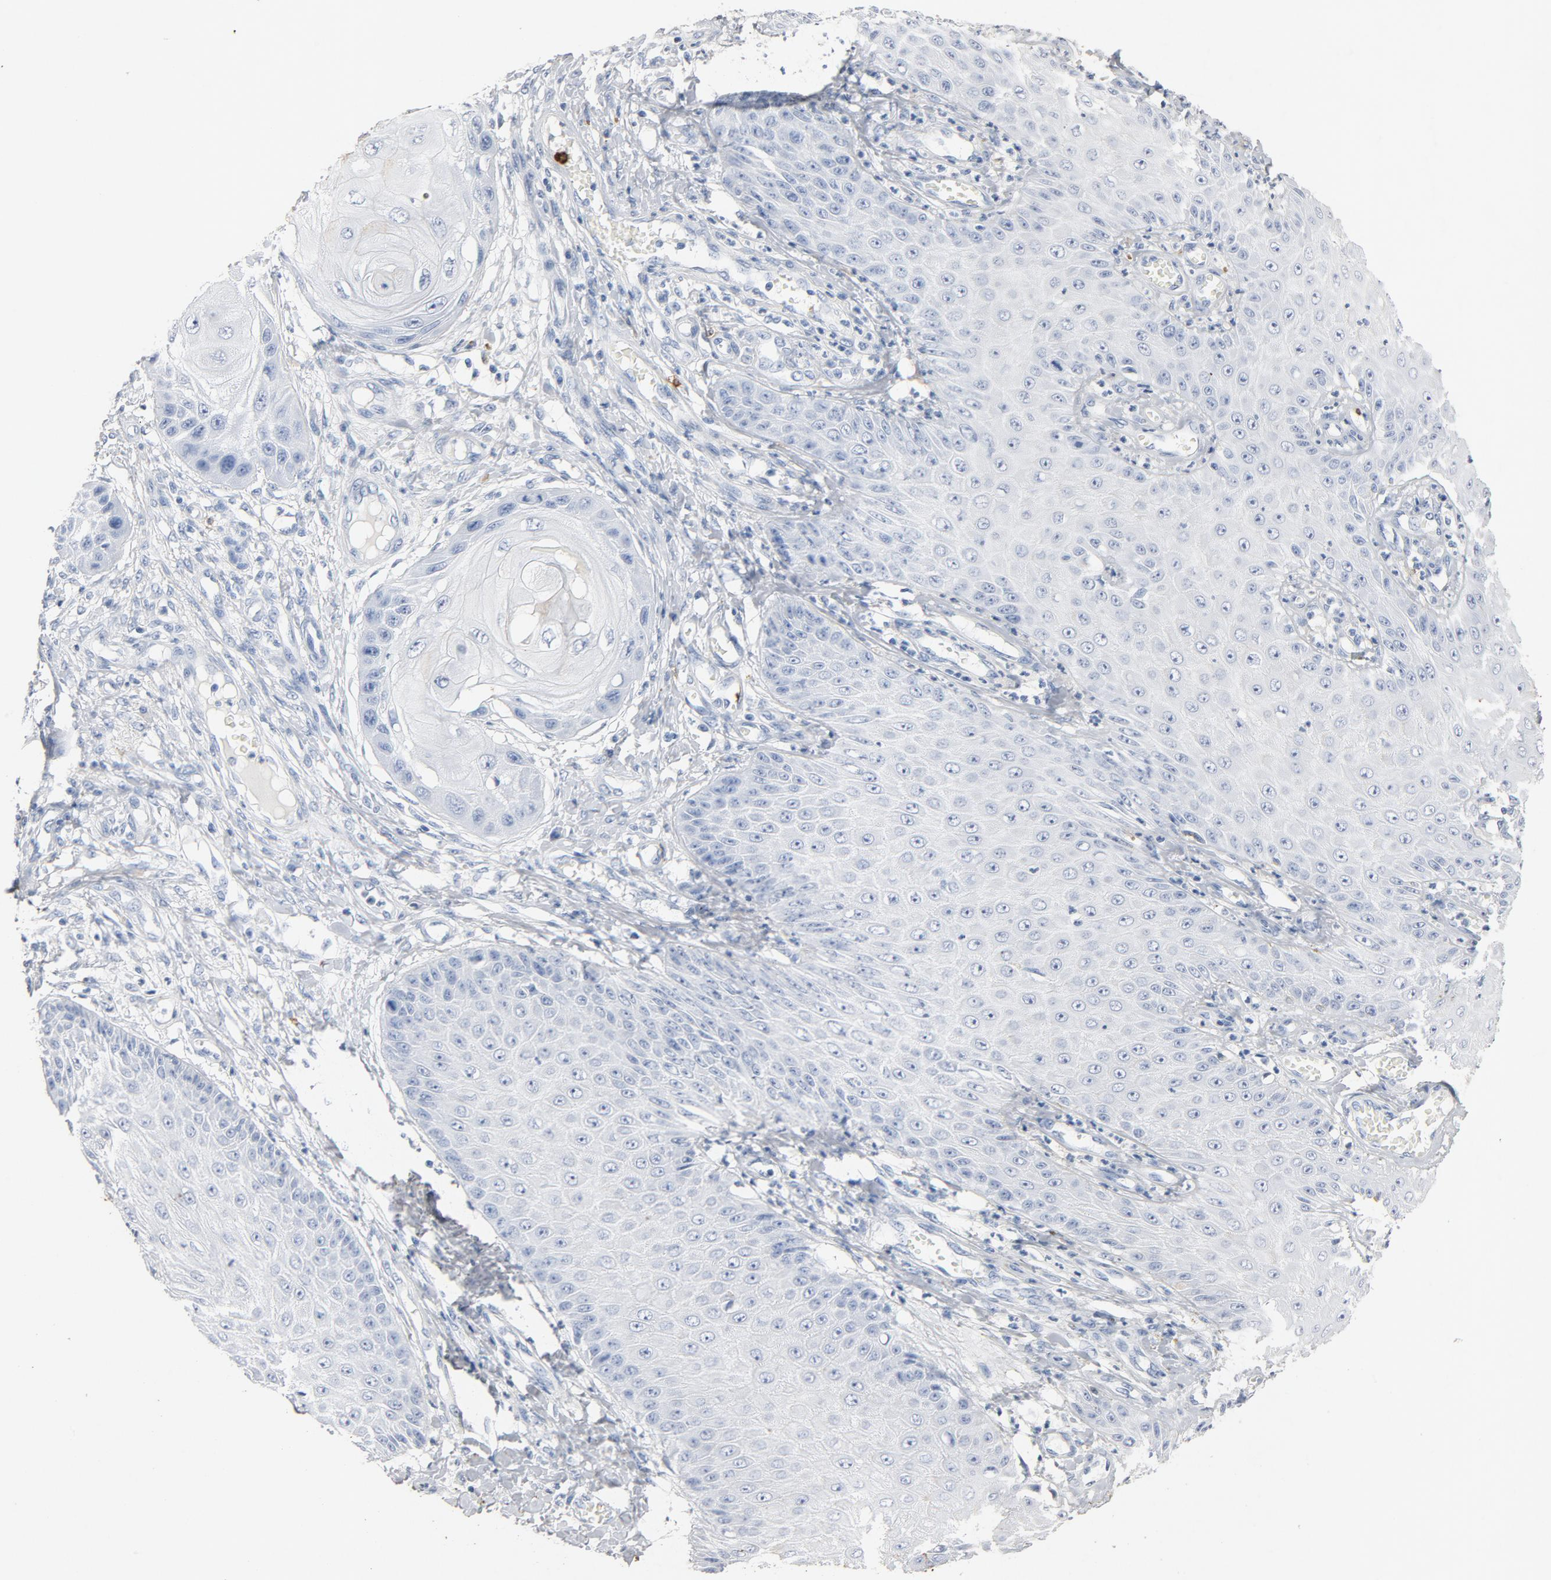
{"staining": {"intensity": "negative", "quantity": "none", "location": "none"}, "tissue": "skin cancer", "cell_type": "Tumor cells", "image_type": "cancer", "snomed": [{"axis": "morphology", "description": "Squamous cell carcinoma, NOS"}, {"axis": "topography", "description": "Skin"}], "caption": "The image displays no significant positivity in tumor cells of squamous cell carcinoma (skin).", "gene": "PTPRB", "patient": {"sex": "female", "age": 40}}